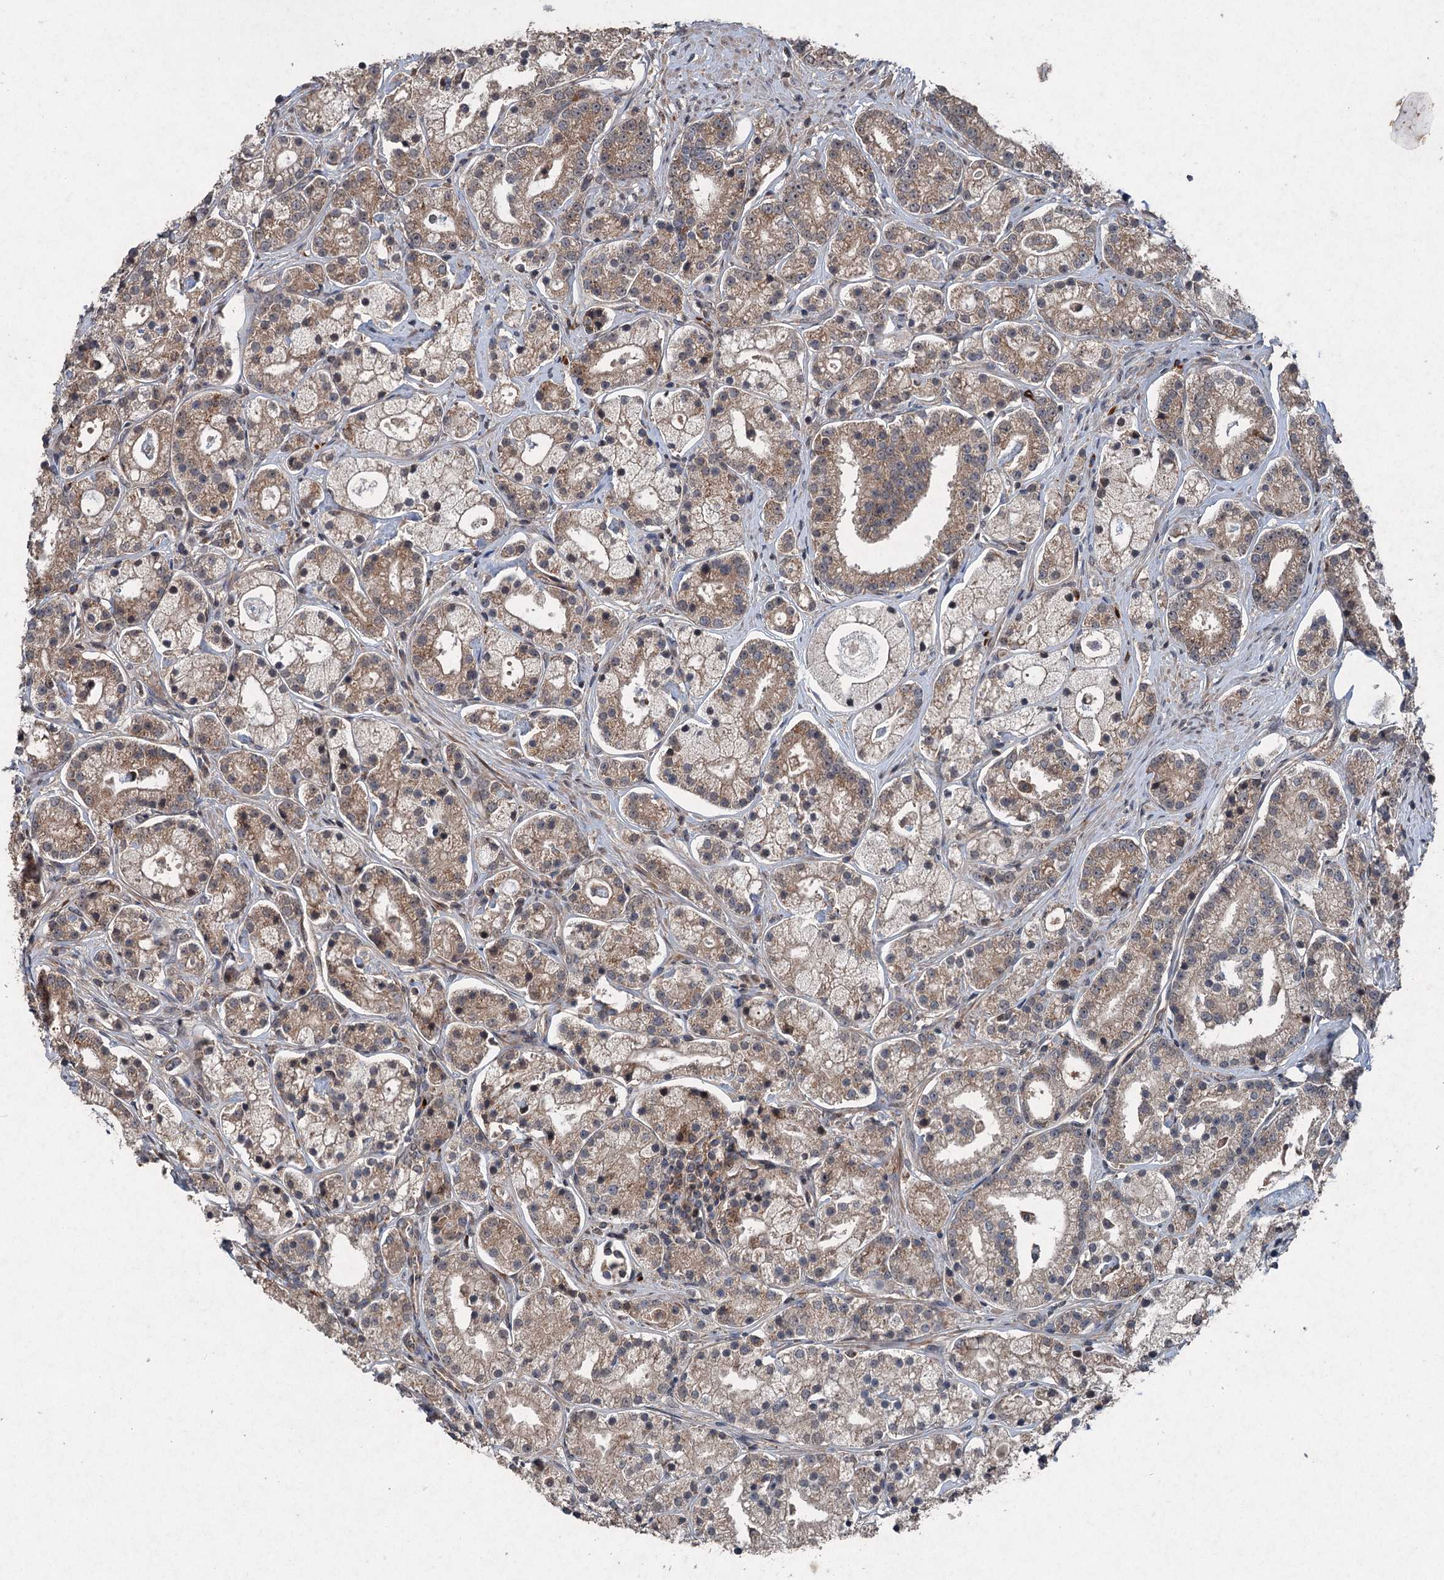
{"staining": {"intensity": "moderate", "quantity": "25%-75%", "location": "cytoplasmic/membranous"}, "tissue": "prostate cancer", "cell_type": "Tumor cells", "image_type": "cancer", "snomed": [{"axis": "morphology", "description": "Adenocarcinoma, High grade"}, {"axis": "topography", "description": "Prostate"}], "caption": "This photomicrograph demonstrates IHC staining of prostate cancer, with medium moderate cytoplasmic/membranous positivity in approximately 25%-75% of tumor cells.", "gene": "ALAS1", "patient": {"sex": "male", "age": 69}}